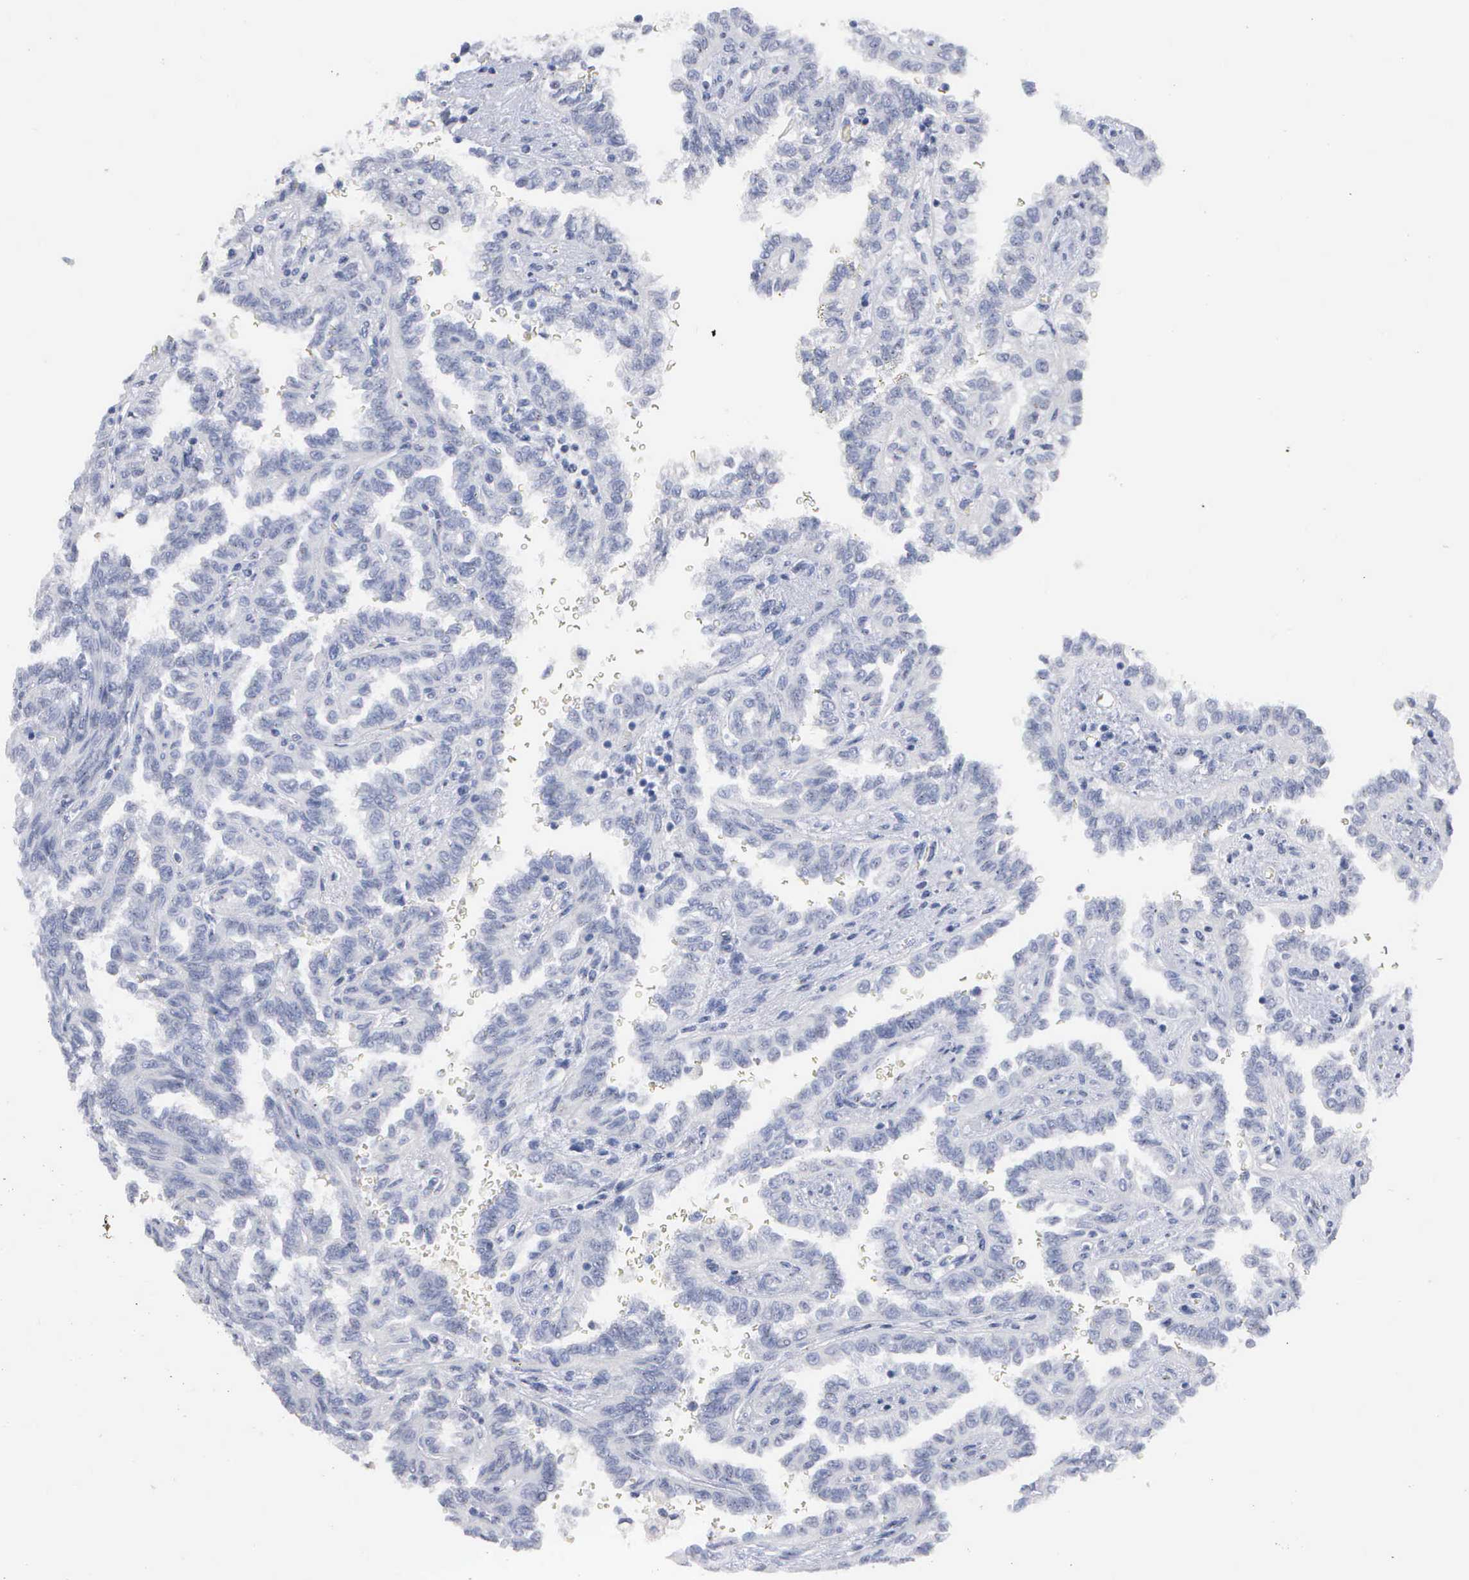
{"staining": {"intensity": "negative", "quantity": "none", "location": "none"}, "tissue": "renal cancer", "cell_type": "Tumor cells", "image_type": "cancer", "snomed": [{"axis": "morphology", "description": "Inflammation, NOS"}, {"axis": "morphology", "description": "Adenocarcinoma, NOS"}, {"axis": "topography", "description": "Kidney"}], "caption": "High magnification brightfield microscopy of renal adenocarcinoma stained with DAB (brown) and counterstained with hematoxylin (blue): tumor cells show no significant positivity.", "gene": "ASPHD2", "patient": {"sex": "male", "age": 68}}